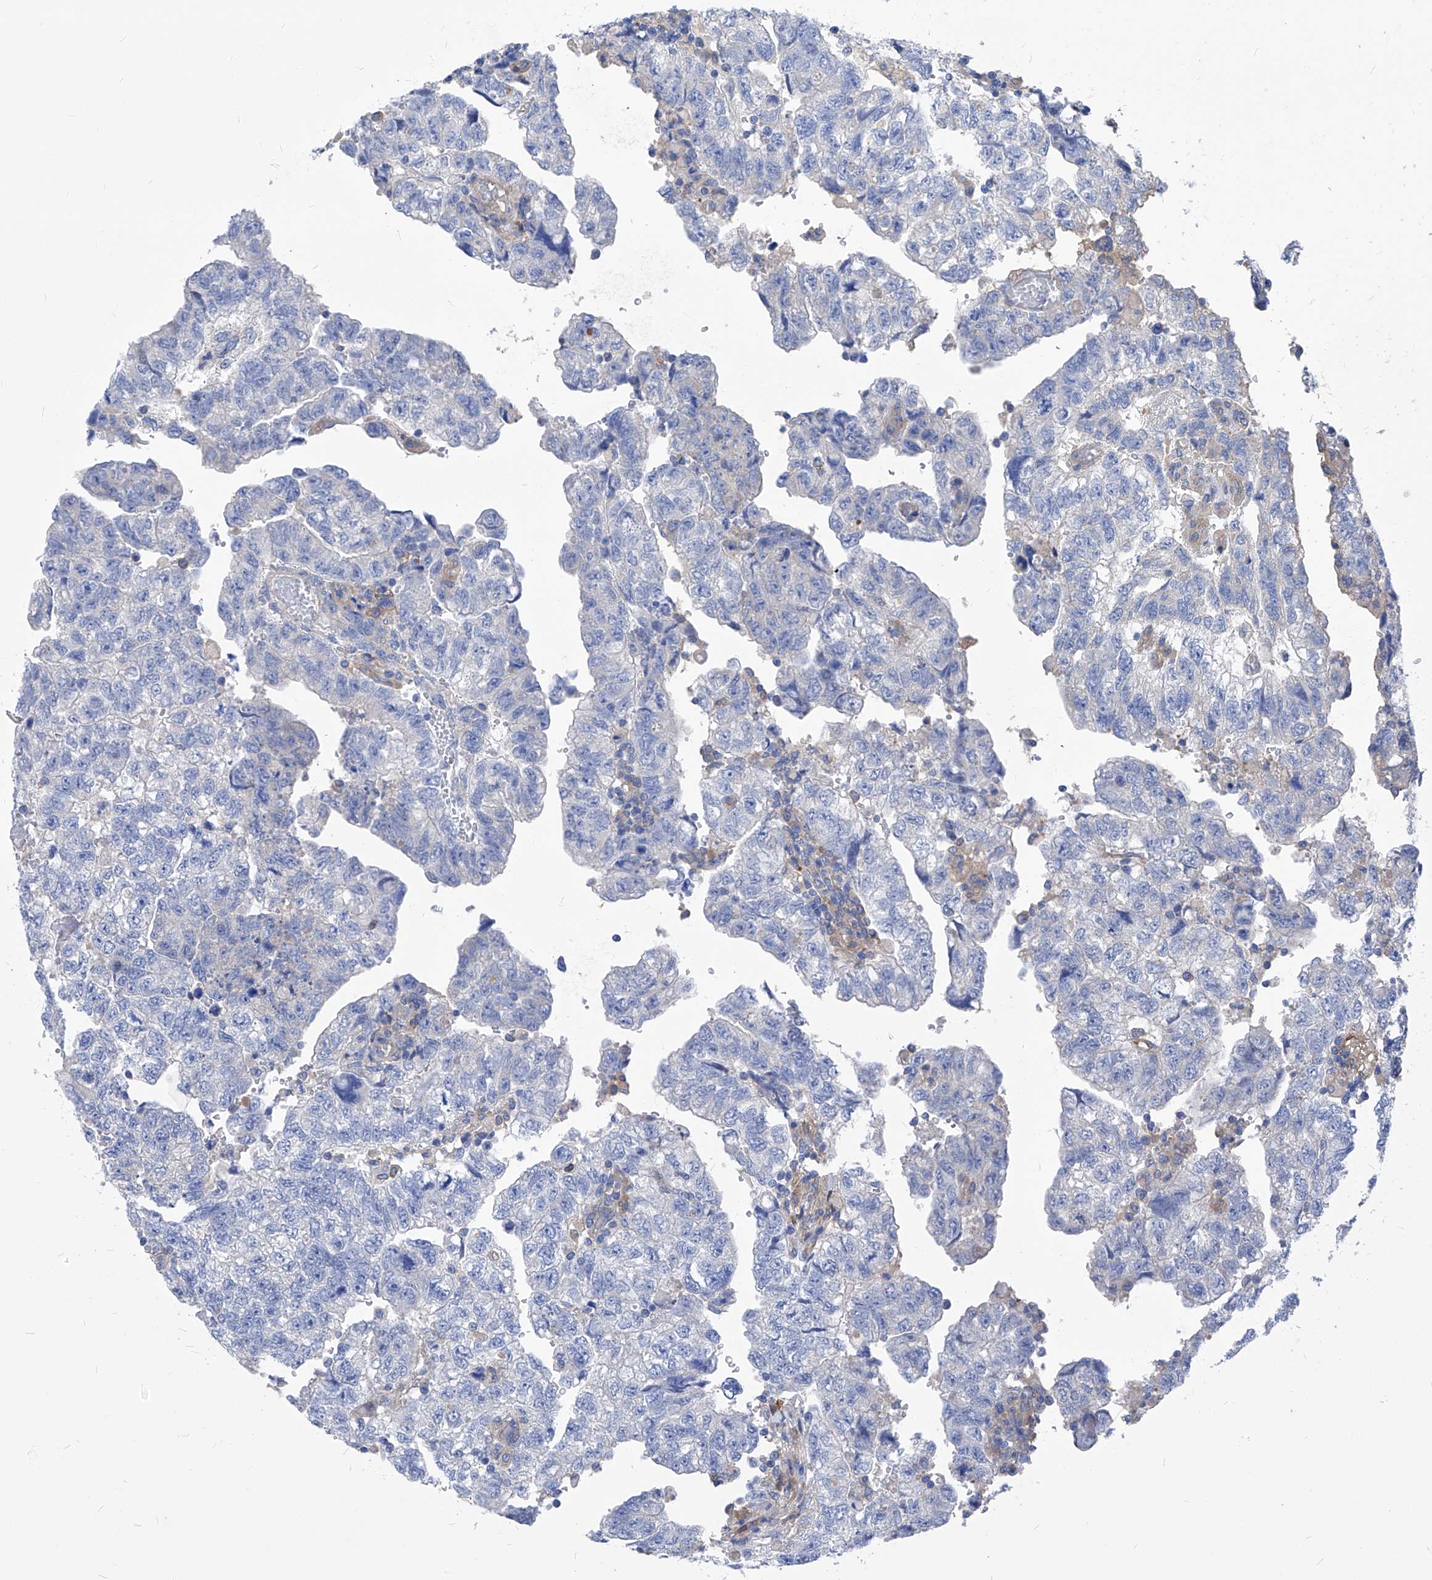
{"staining": {"intensity": "negative", "quantity": "none", "location": "none"}, "tissue": "testis cancer", "cell_type": "Tumor cells", "image_type": "cancer", "snomed": [{"axis": "morphology", "description": "Carcinoma, Embryonal, NOS"}, {"axis": "topography", "description": "Testis"}], "caption": "A histopathology image of testis embryonal carcinoma stained for a protein displays no brown staining in tumor cells.", "gene": "XPNPEP1", "patient": {"sex": "male", "age": 36}}